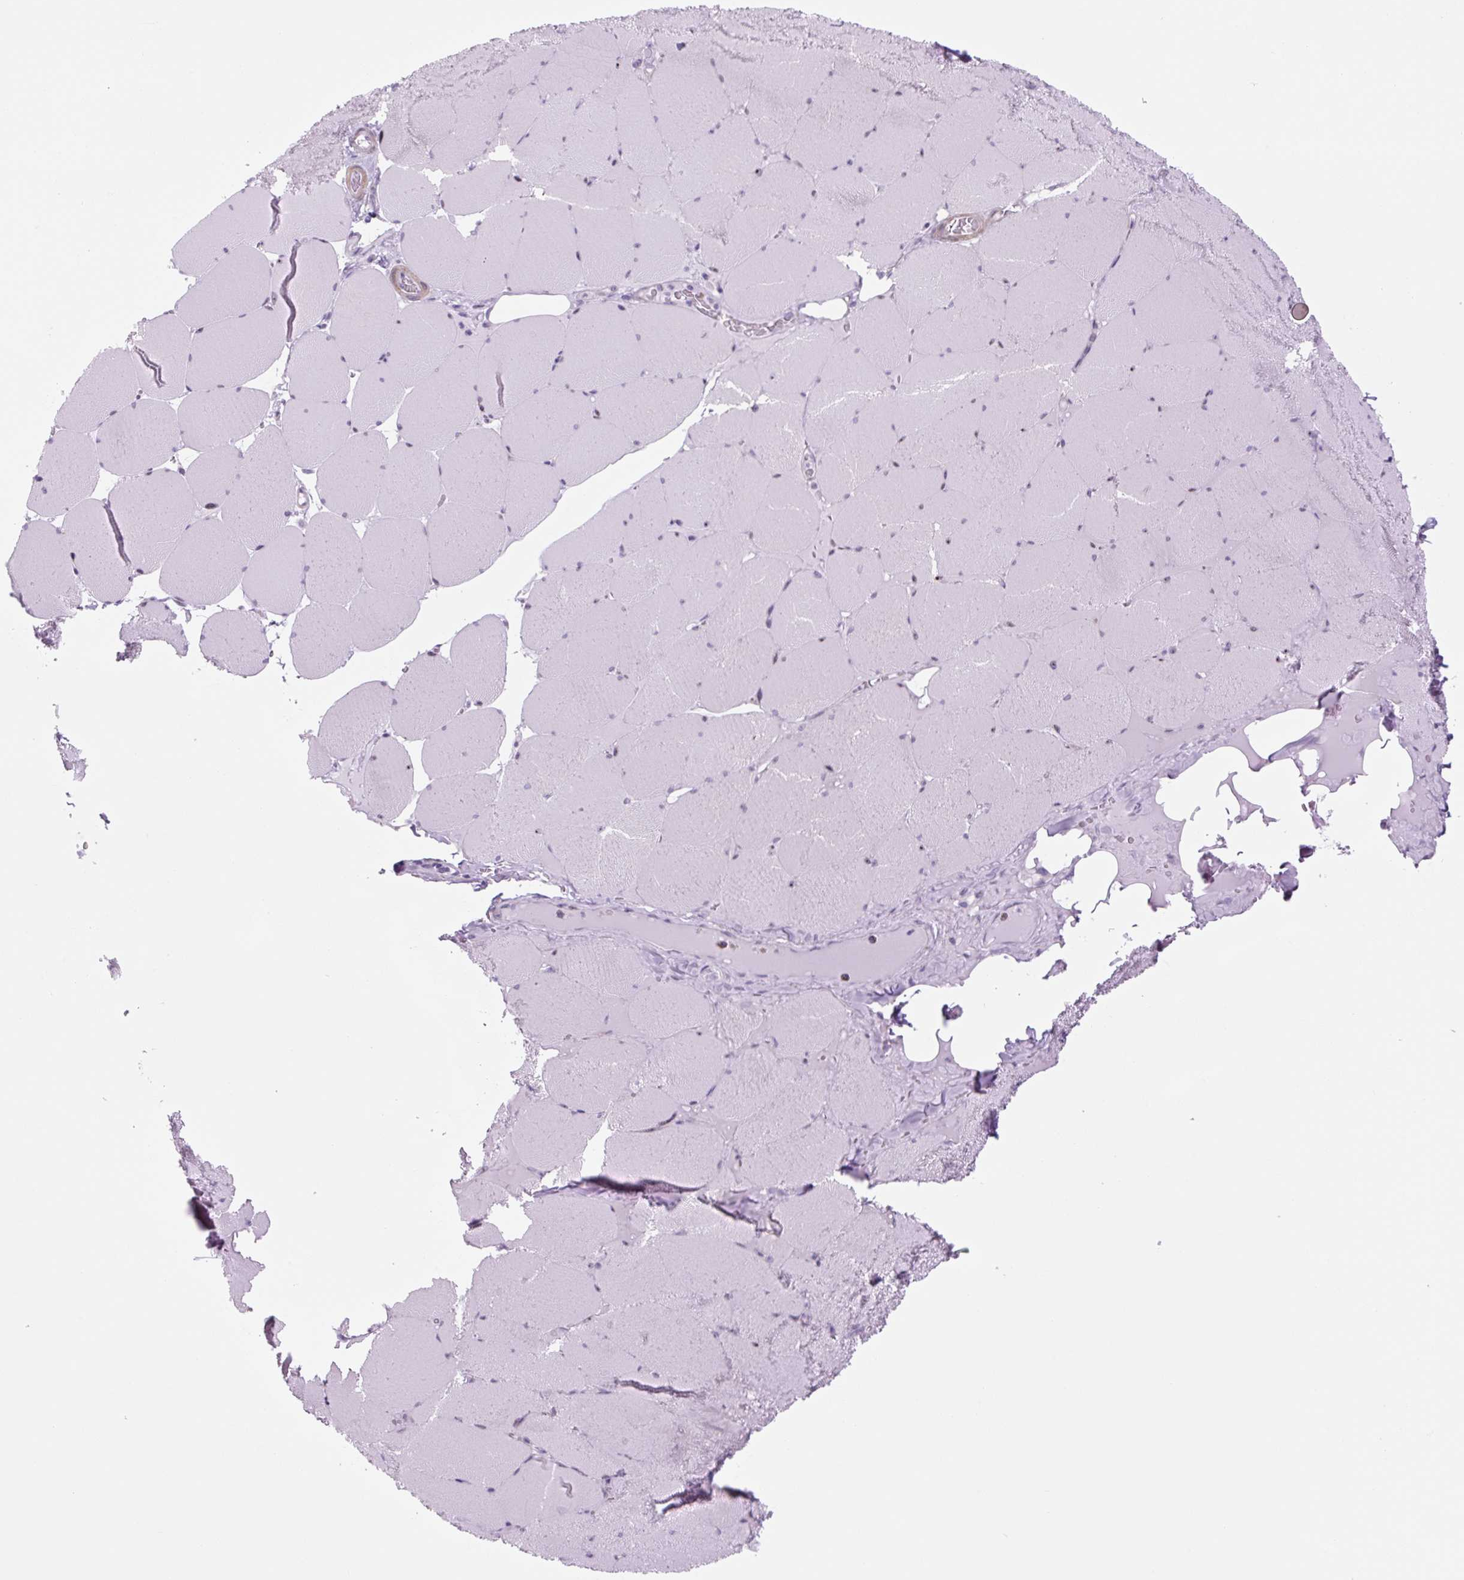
{"staining": {"intensity": "moderate", "quantity": "<25%", "location": "nuclear"}, "tissue": "skeletal muscle", "cell_type": "Myocytes", "image_type": "normal", "snomed": [{"axis": "morphology", "description": "Normal tissue, NOS"}, {"axis": "topography", "description": "Skeletal muscle"}, {"axis": "topography", "description": "Head-Neck"}], "caption": "Skeletal muscle stained with DAB IHC reveals low levels of moderate nuclear positivity in approximately <25% of myocytes. The protein of interest is stained brown, and the nuclei are stained in blue (DAB (3,3'-diaminobenzidine) IHC with brightfield microscopy, high magnification).", "gene": "RRS1", "patient": {"sex": "male", "age": 66}}